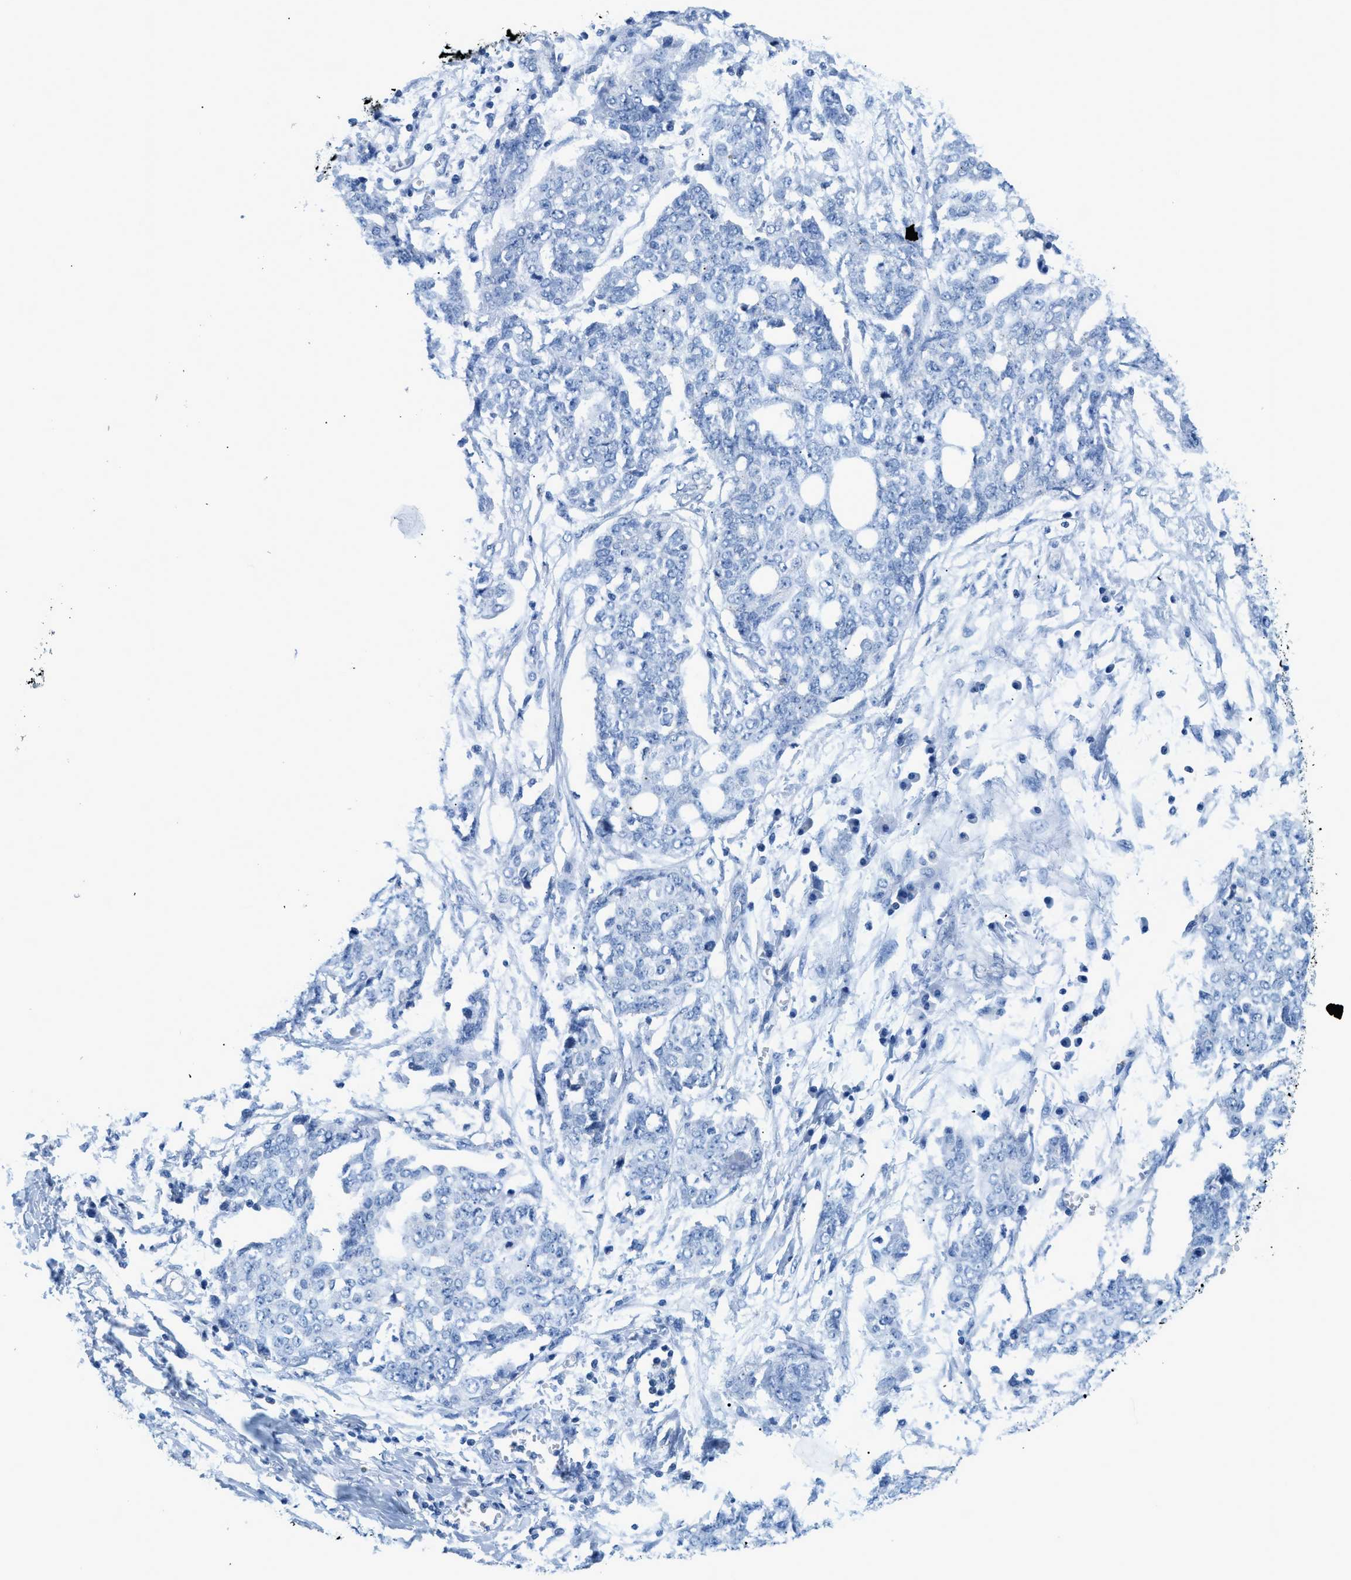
{"staining": {"intensity": "negative", "quantity": "none", "location": "none"}, "tissue": "ovarian cancer", "cell_type": "Tumor cells", "image_type": "cancer", "snomed": [{"axis": "morphology", "description": "Cystadenocarcinoma, serous, NOS"}, {"axis": "topography", "description": "Soft tissue"}, {"axis": "topography", "description": "Ovary"}], "caption": "Immunohistochemistry photomicrograph of human ovarian cancer (serous cystadenocarcinoma) stained for a protein (brown), which exhibits no staining in tumor cells.", "gene": "FDCSP", "patient": {"sex": "female", "age": 57}}